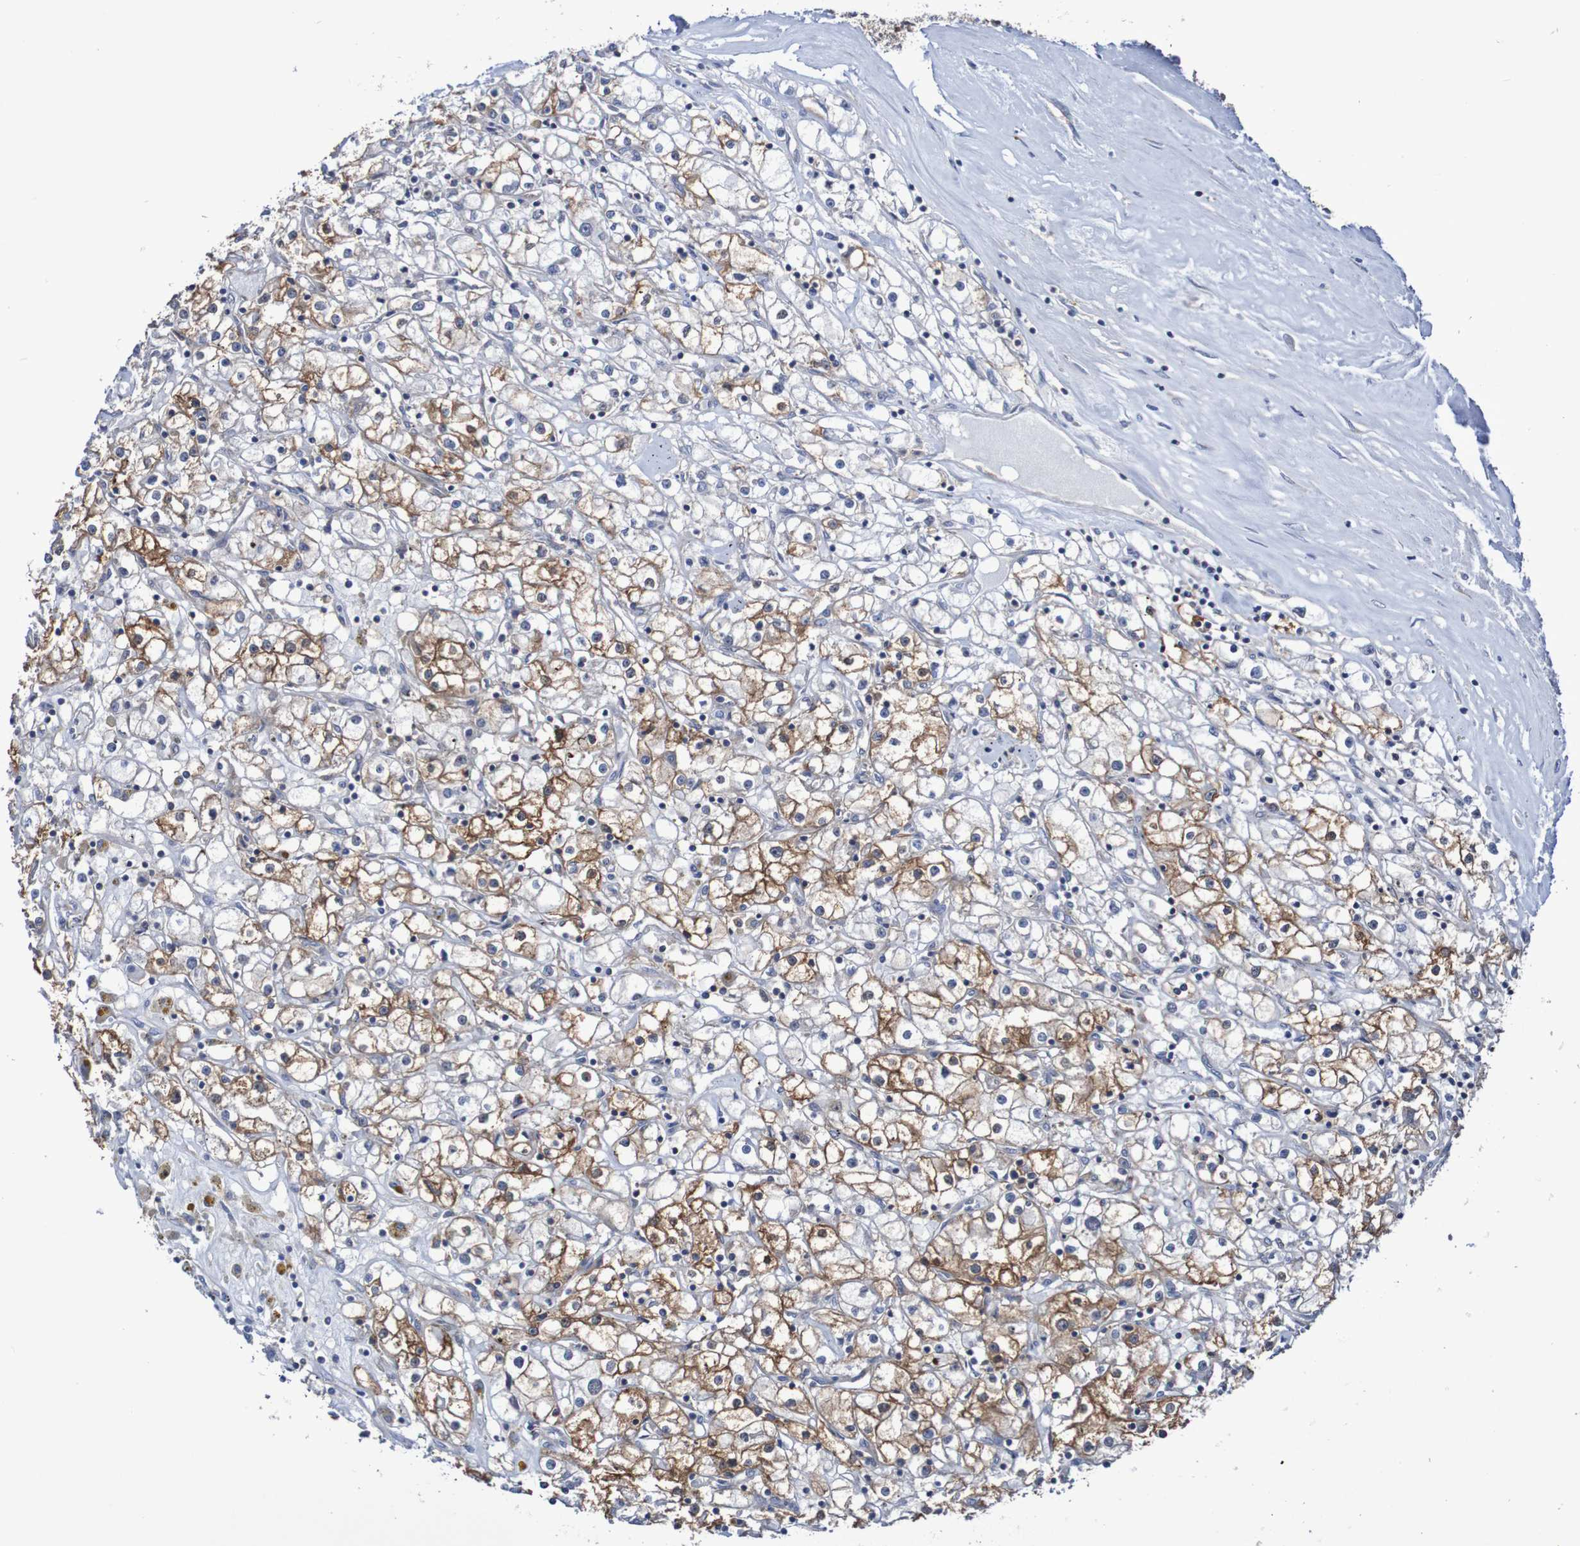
{"staining": {"intensity": "moderate", "quantity": ">75%", "location": "cytoplasmic/membranous"}, "tissue": "renal cancer", "cell_type": "Tumor cells", "image_type": "cancer", "snomed": [{"axis": "morphology", "description": "Adenocarcinoma, NOS"}, {"axis": "topography", "description": "Kidney"}], "caption": "Brown immunohistochemical staining in adenocarcinoma (renal) exhibits moderate cytoplasmic/membranous expression in about >75% of tumor cells.", "gene": "FXR2", "patient": {"sex": "male", "age": 56}}